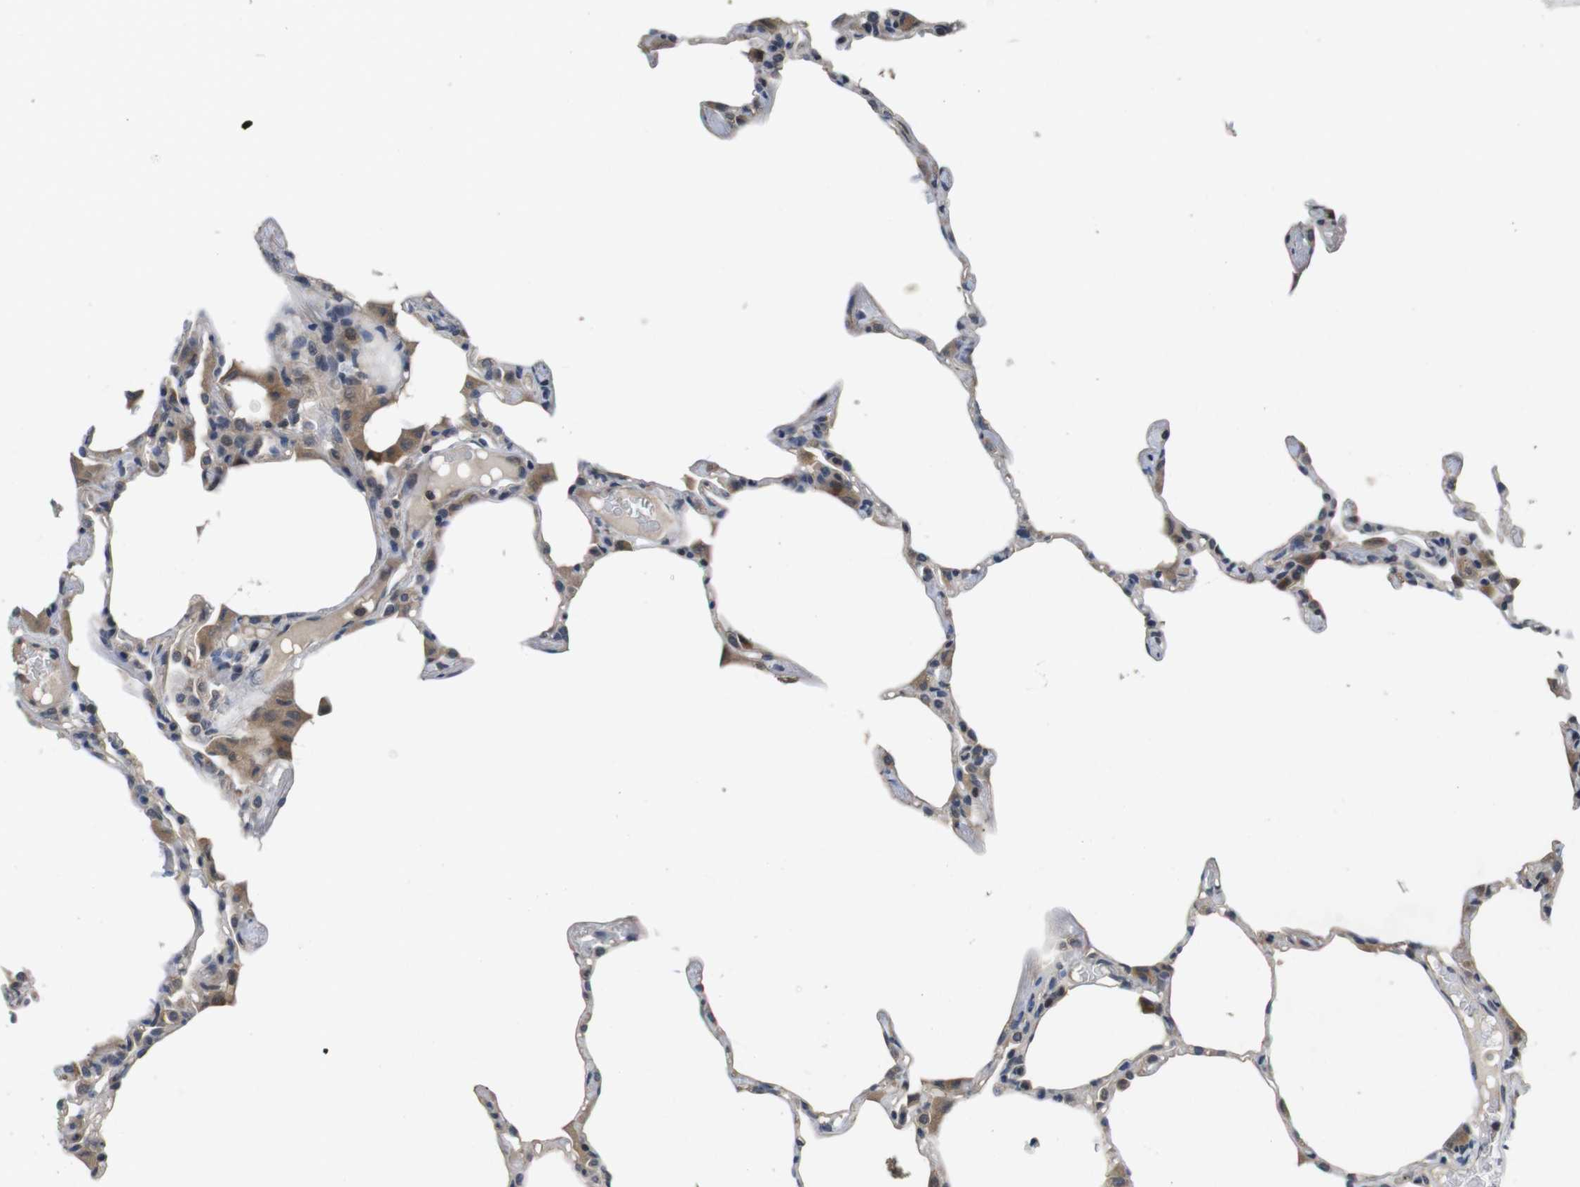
{"staining": {"intensity": "weak", "quantity": "<25%", "location": "cytoplasmic/membranous"}, "tissue": "lung", "cell_type": "Alveolar cells", "image_type": "normal", "snomed": [{"axis": "morphology", "description": "Normal tissue, NOS"}, {"axis": "topography", "description": "Lung"}], "caption": "High power microscopy histopathology image of an immunohistochemistry image of benign lung, revealing no significant expression in alveolar cells.", "gene": "FADD", "patient": {"sex": "female", "age": 49}}